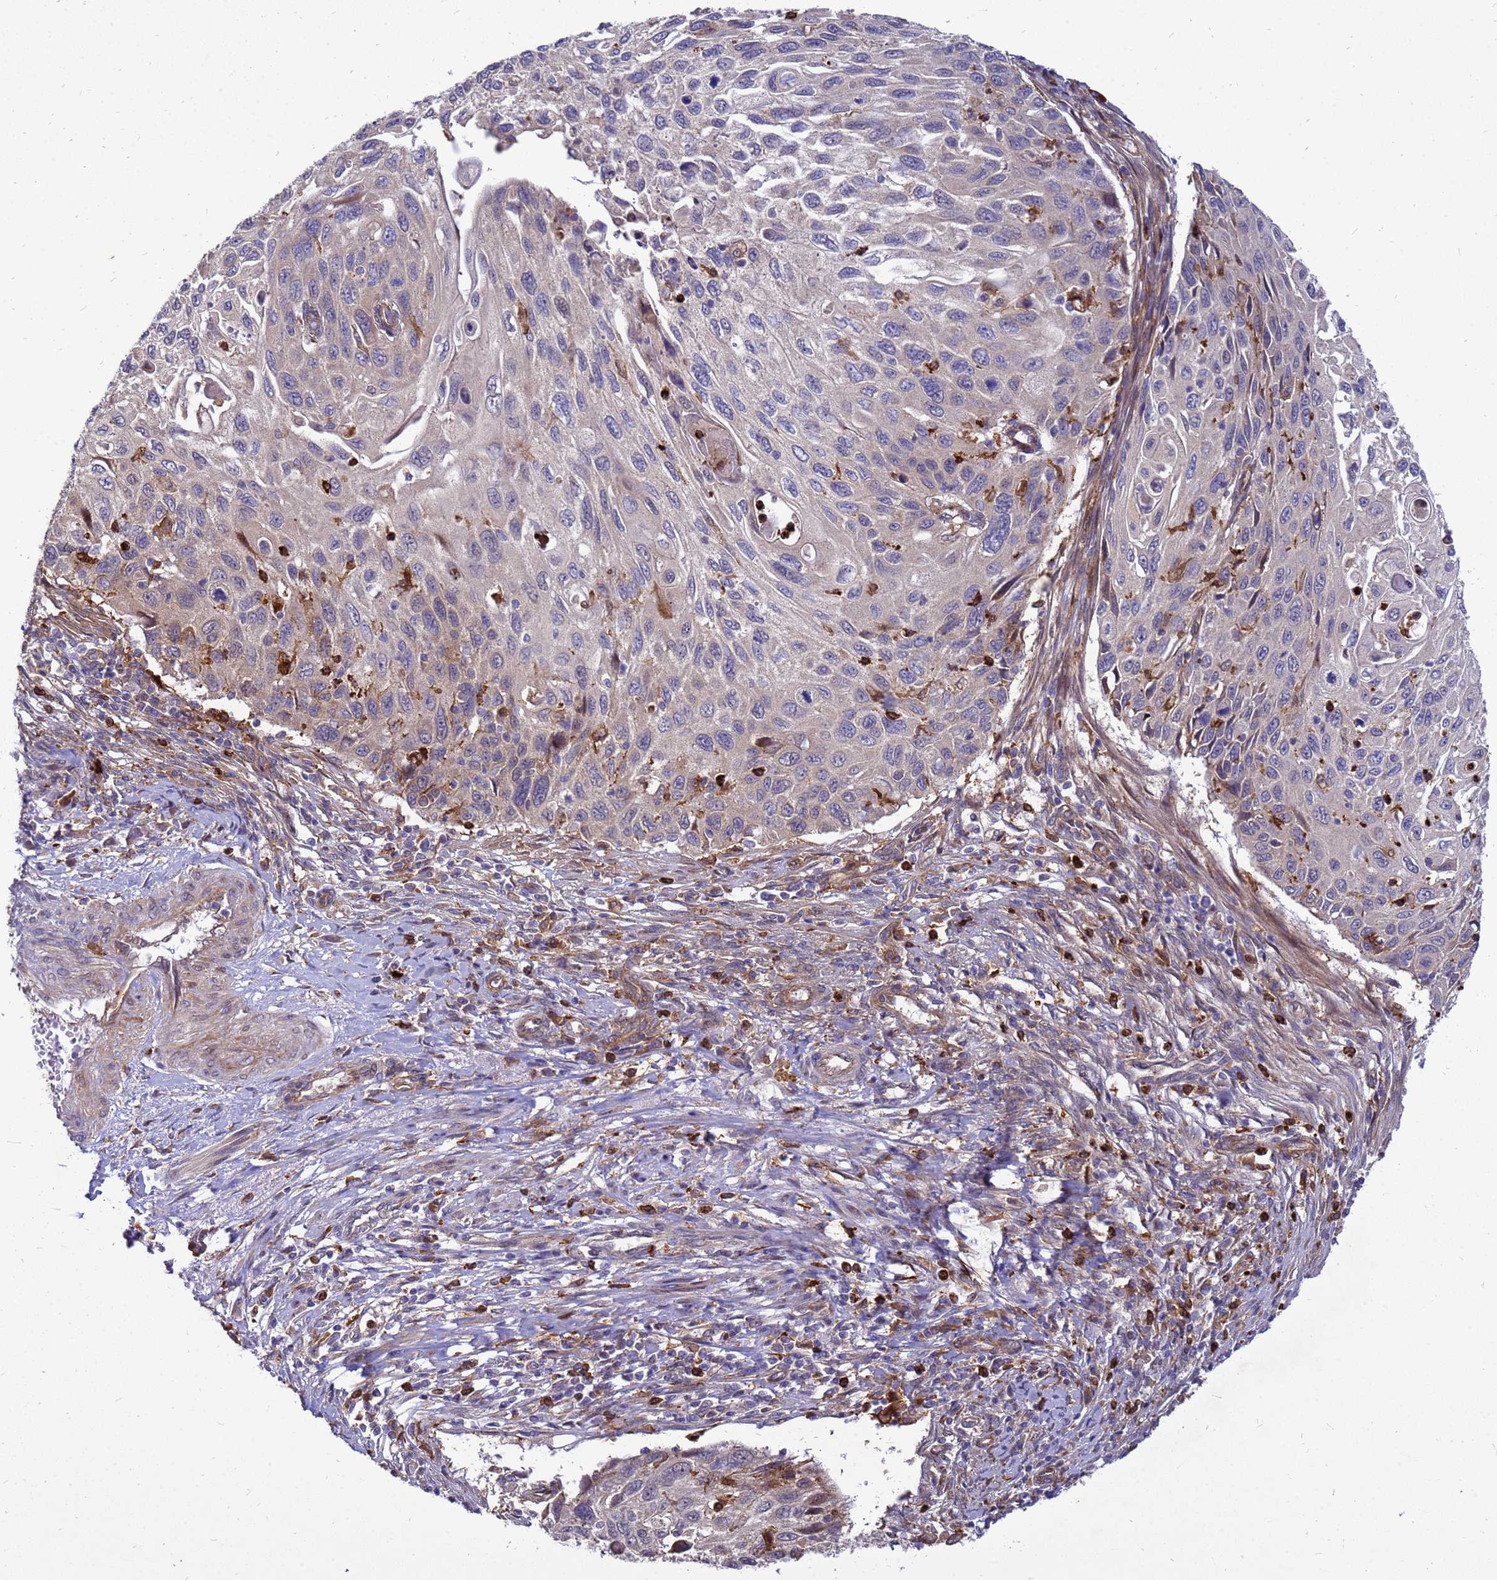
{"staining": {"intensity": "negative", "quantity": "none", "location": "none"}, "tissue": "cervical cancer", "cell_type": "Tumor cells", "image_type": "cancer", "snomed": [{"axis": "morphology", "description": "Squamous cell carcinoma, NOS"}, {"axis": "topography", "description": "Cervix"}], "caption": "Protein analysis of cervical cancer (squamous cell carcinoma) exhibits no significant staining in tumor cells.", "gene": "RNF215", "patient": {"sex": "female", "age": 70}}